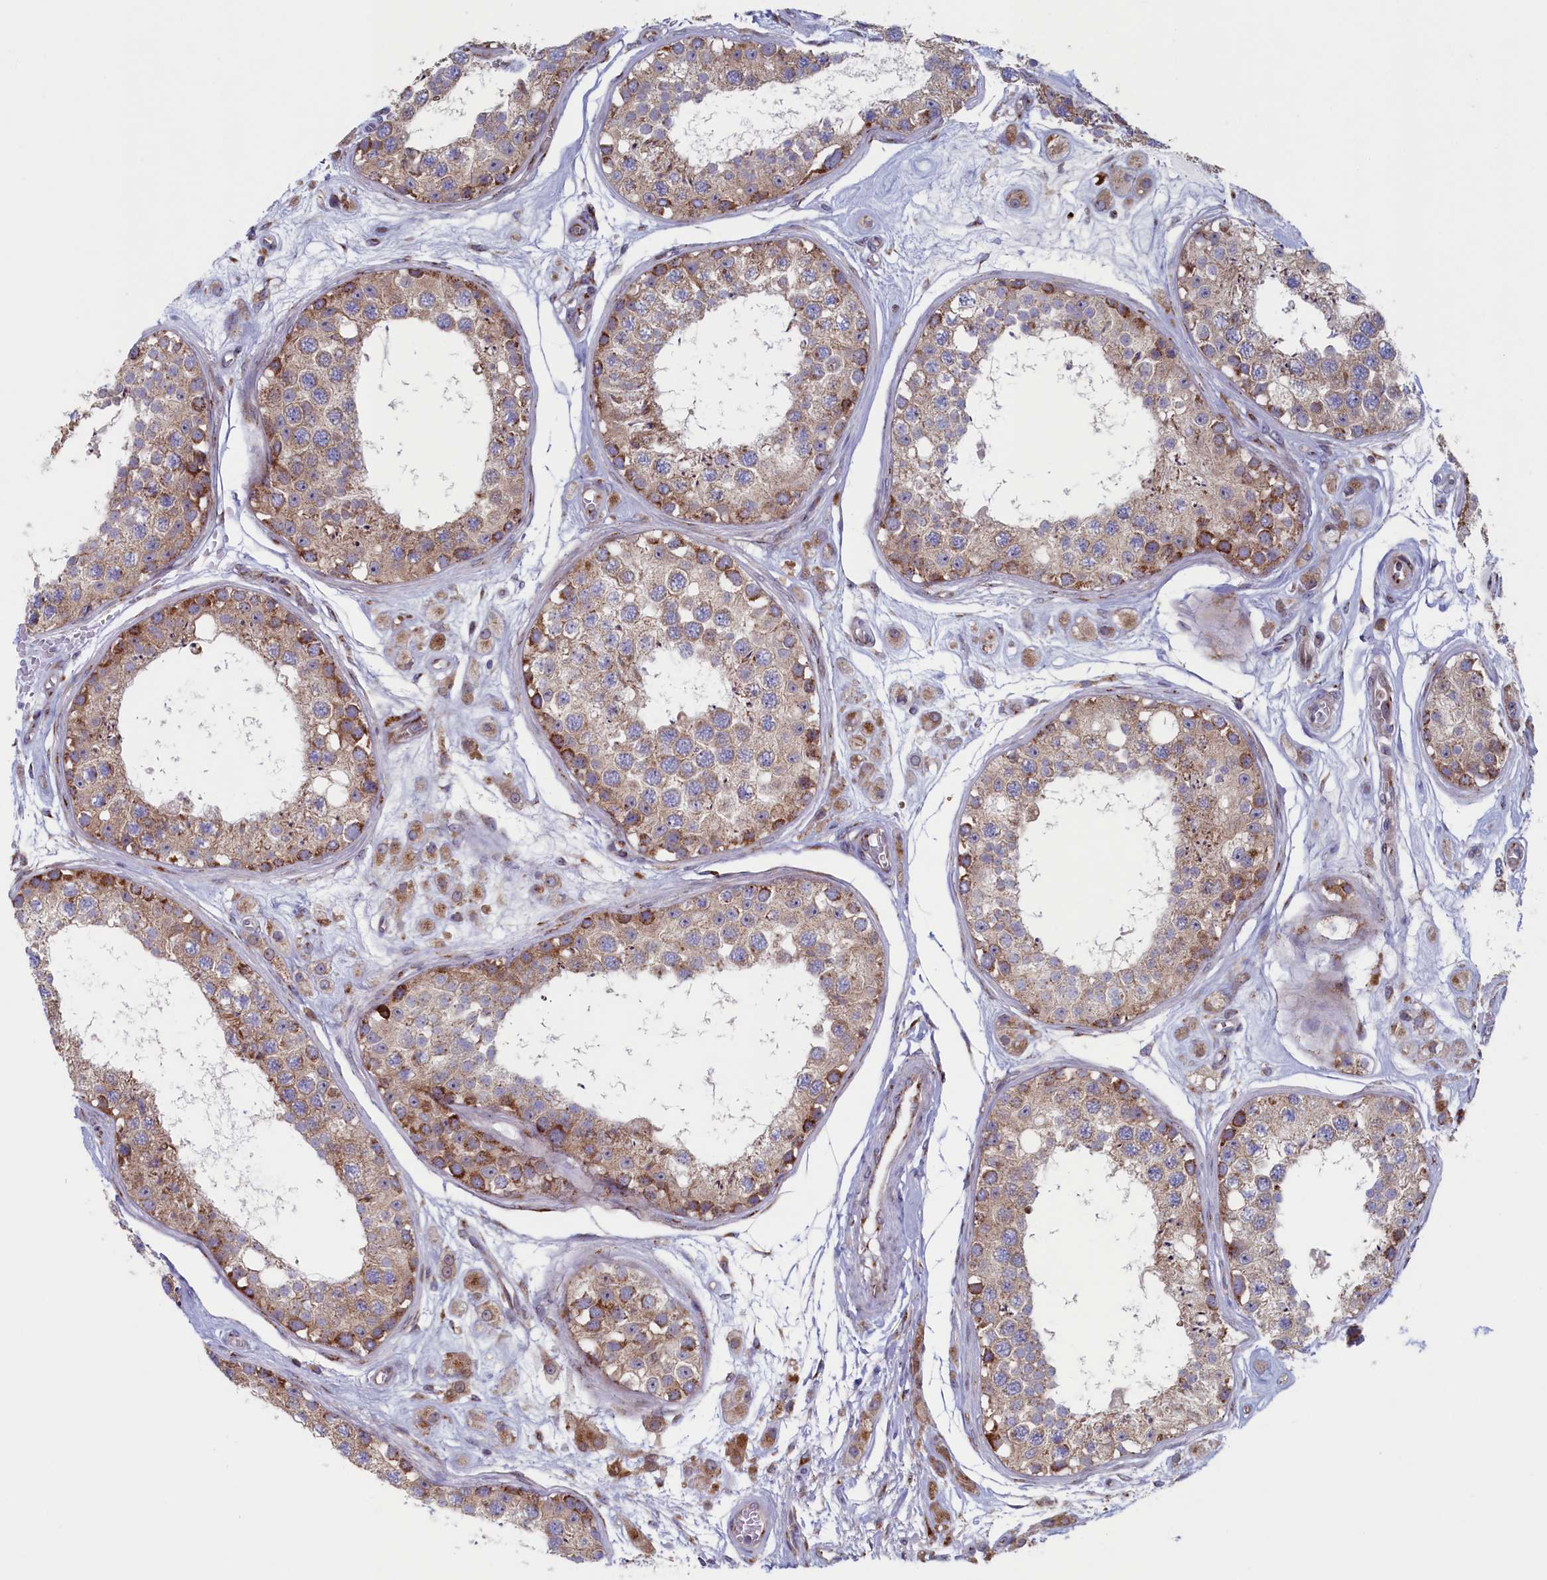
{"staining": {"intensity": "moderate", "quantity": "<25%", "location": "cytoplasmic/membranous"}, "tissue": "testis", "cell_type": "Cells in seminiferous ducts", "image_type": "normal", "snomed": [{"axis": "morphology", "description": "Normal tissue, NOS"}, {"axis": "topography", "description": "Testis"}], "caption": "Human testis stained with a brown dye reveals moderate cytoplasmic/membranous positive positivity in approximately <25% of cells in seminiferous ducts.", "gene": "MTFMT", "patient": {"sex": "male", "age": 25}}